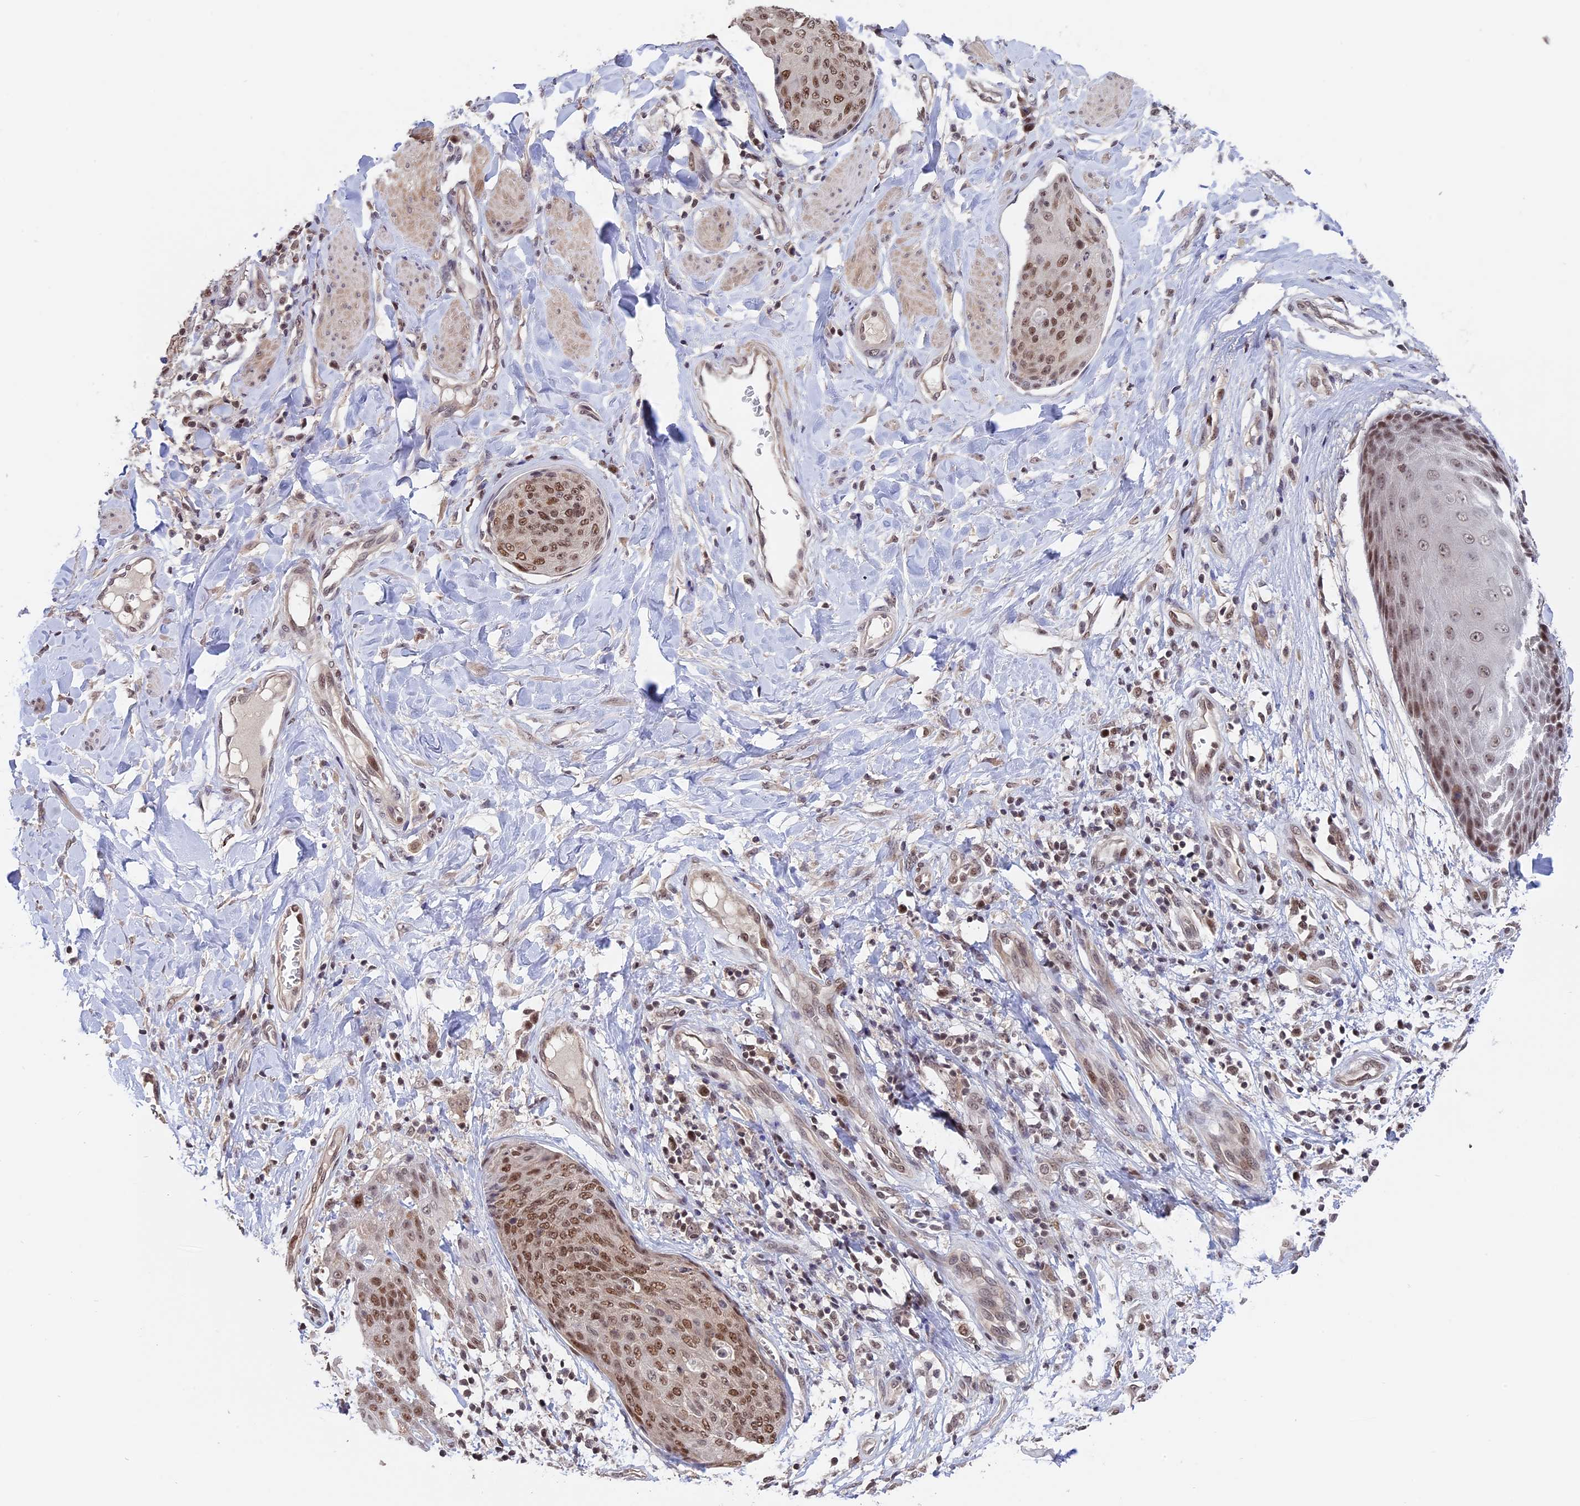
{"staining": {"intensity": "moderate", "quantity": ">75%", "location": "nuclear"}, "tissue": "skin cancer", "cell_type": "Tumor cells", "image_type": "cancer", "snomed": [{"axis": "morphology", "description": "Squamous cell carcinoma, NOS"}, {"axis": "topography", "description": "Skin"}, {"axis": "topography", "description": "Vulva"}], "caption": "Protein expression analysis of skin cancer shows moderate nuclear positivity in about >75% of tumor cells.", "gene": "RFC5", "patient": {"sex": "female", "age": 85}}